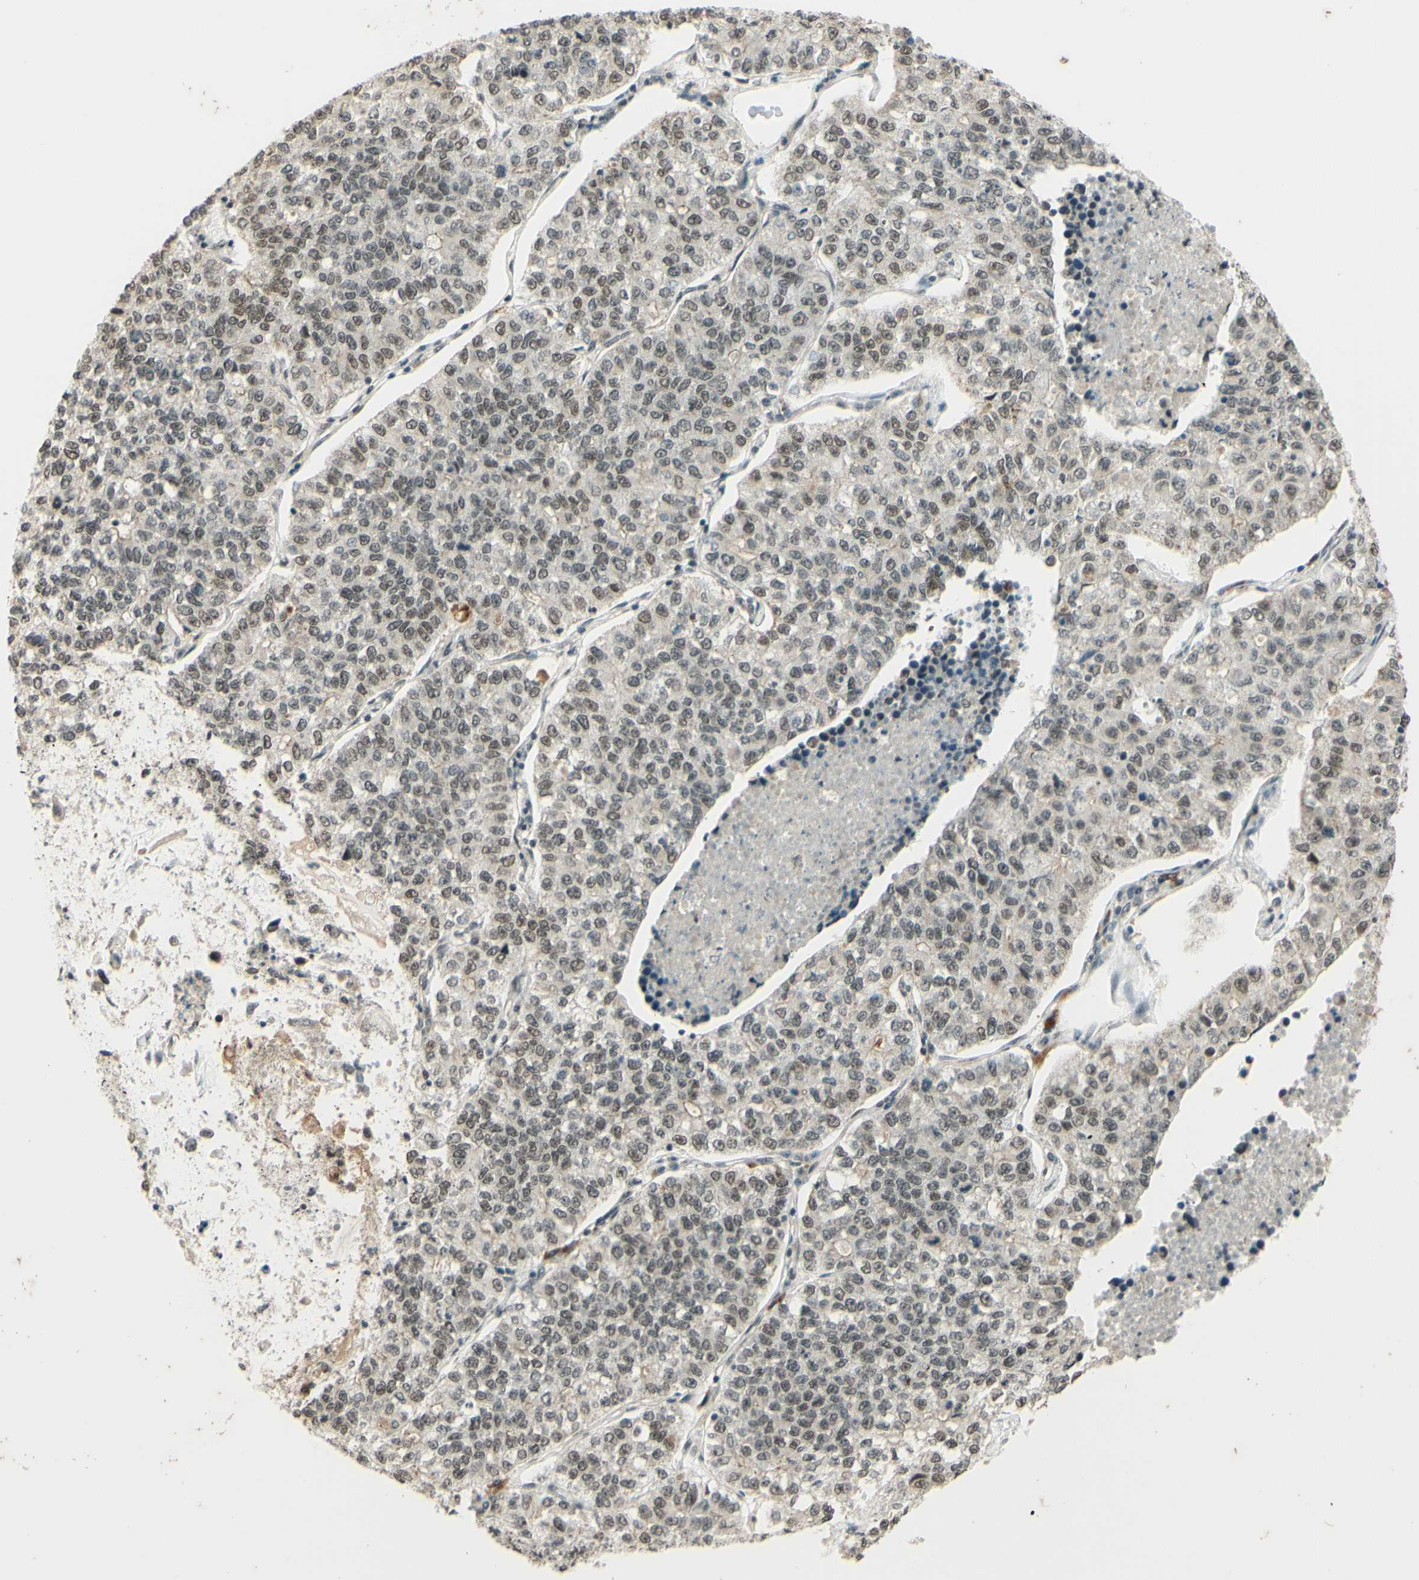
{"staining": {"intensity": "weak", "quantity": ">75%", "location": "nuclear"}, "tissue": "lung cancer", "cell_type": "Tumor cells", "image_type": "cancer", "snomed": [{"axis": "morphology", "description": "Adenocarcinoma, NOS"}, {"axis": "topography", "description": "Lung"}], "caption": "Lung adenocarcinoma was stained to show a protein in brown. There is low levels of weak nuclear staining in approximately >75% of tumor cells.", "gene": "SMARCB1", "patient": {"sex": "male", "age": 49}}